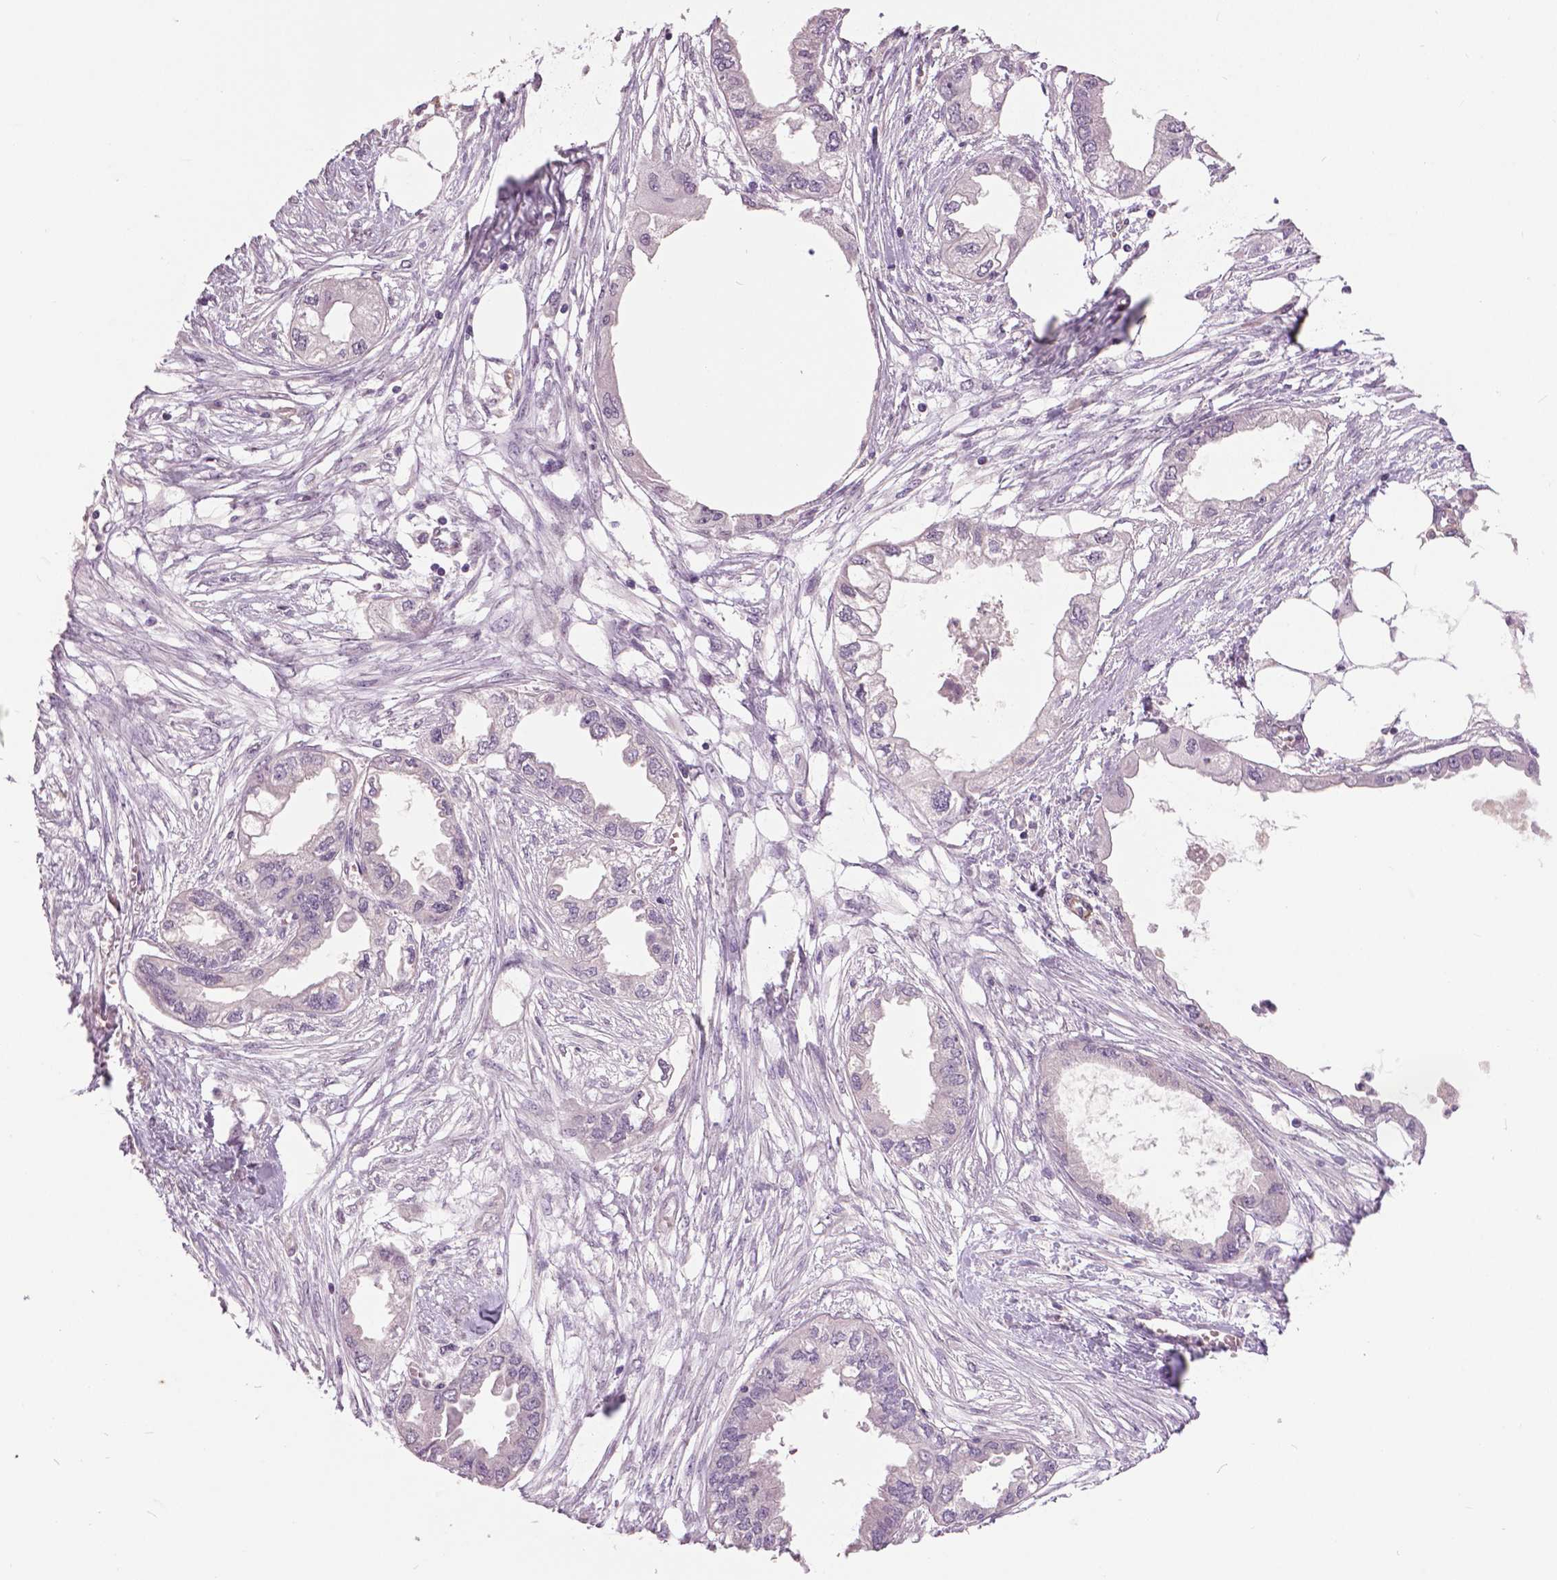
{"staining": {"intensity": "negative", "quantity": "none", "location": "none"}, "tissue": "endometrial cancer", "cell_type": "Tumor cells", "image_type": "cancer", "snomed": [{"axis": "morphology", "description": "Adenocarcinoma, NOS"}, {"axis": "morphology", "description": "Adenocarcinoma, metastatic, NOS"}, {"axis": "topography", "description": "Adipose tissue"}, {"axis": "topography", "description": "Endometrium"}], "caption": "DAB immunohistochemical staining of endometrial metastatic adenocarcinoma exhibits no significant positivity in tumor cells.", "gene": "FOXA1", "patient": {"sex": "female", "age": 67}}